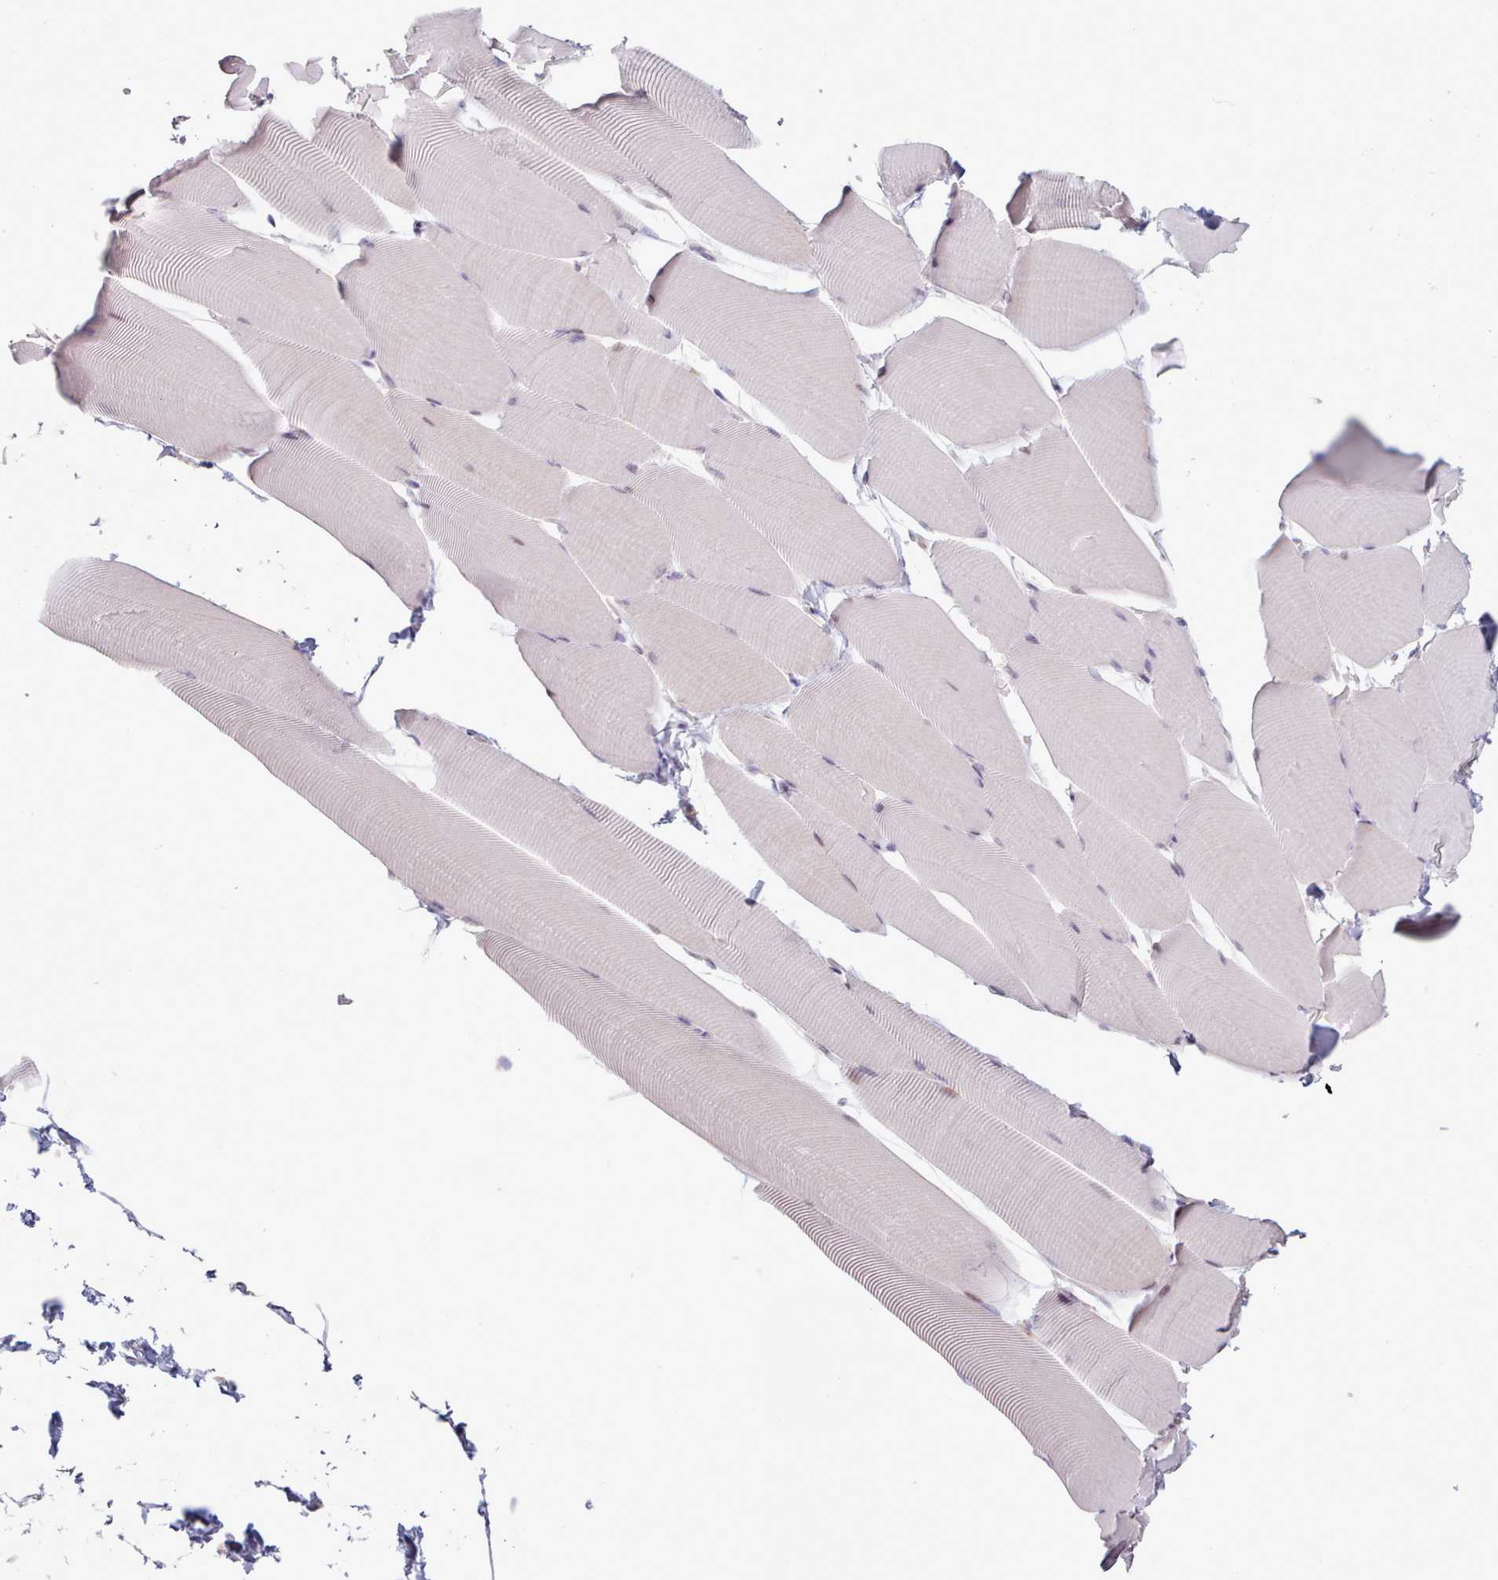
{"staining": {"intensity": "negative", "quantity": "none", "location": "none"}, "tissue": "skeletal muscle", "cell_type": "Myocytes", "image_type": "normal", "snomed": [{"axis": "morphology", "description": "Normal tissue, NOS"}, {"axis": "topography", "description": "Skeletal muscle"}], "caption": "An immunohistochemistry photomicrograph of unremarkable skeletal muscle is shown. There is no staining in myocytes of skeletal muscle. (Stains: DAB (3,3'-diaminobenzidine) immunohistochemistry (IHC) with hematoxylin counter stain, Microscopy: brightfield microscopy at high magnification).", "gene": "KBTBD6", "patient": {"sex": "male", "age": 25}}